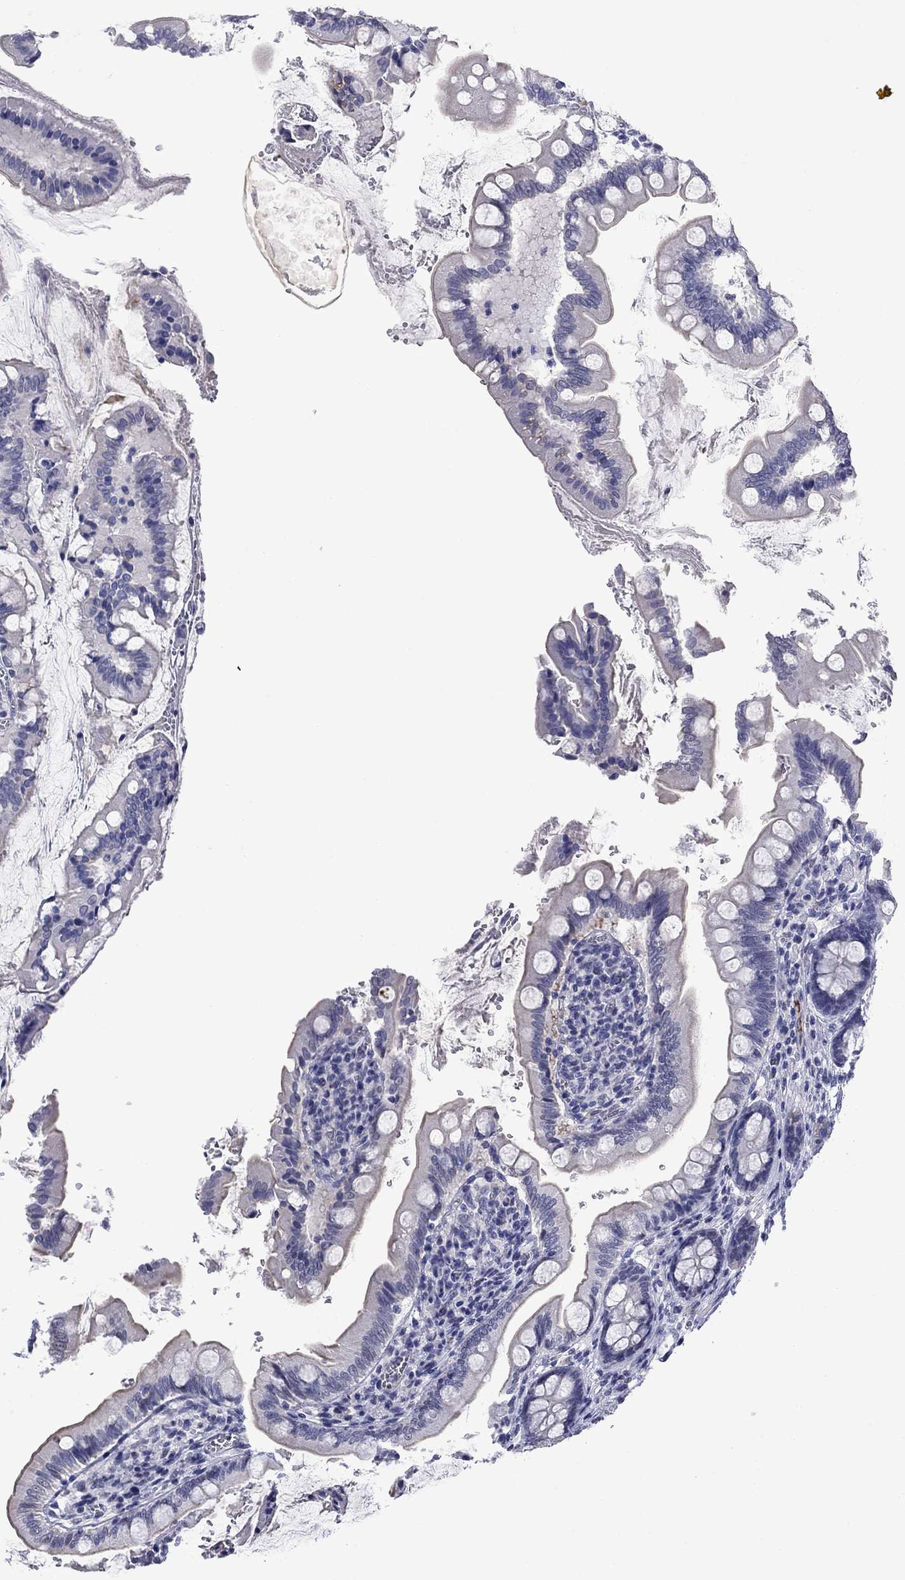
{"staining": {"intensity": "negative", "quantity": "none", "location": "none"}, "tissue": "small intestine", "cell_type": "Glandular cells", "image_type": "normal", "snomed": [{"axis": "morphology", "description": "Normal tissue, NOS"}, {"axis": "topography", "description": "Small intestine"}], "caption": "This image is of normal small intestine stained with immunohistochemistry (IHC) to label a protein in brown with the nuclei are counter-stained blue. There is no expression in glandular cells. (DAB immunohistochemistry with hematoxylin counter stain).", "gene": "APOA2", "patient": {"sex": "female", "age": 56}}